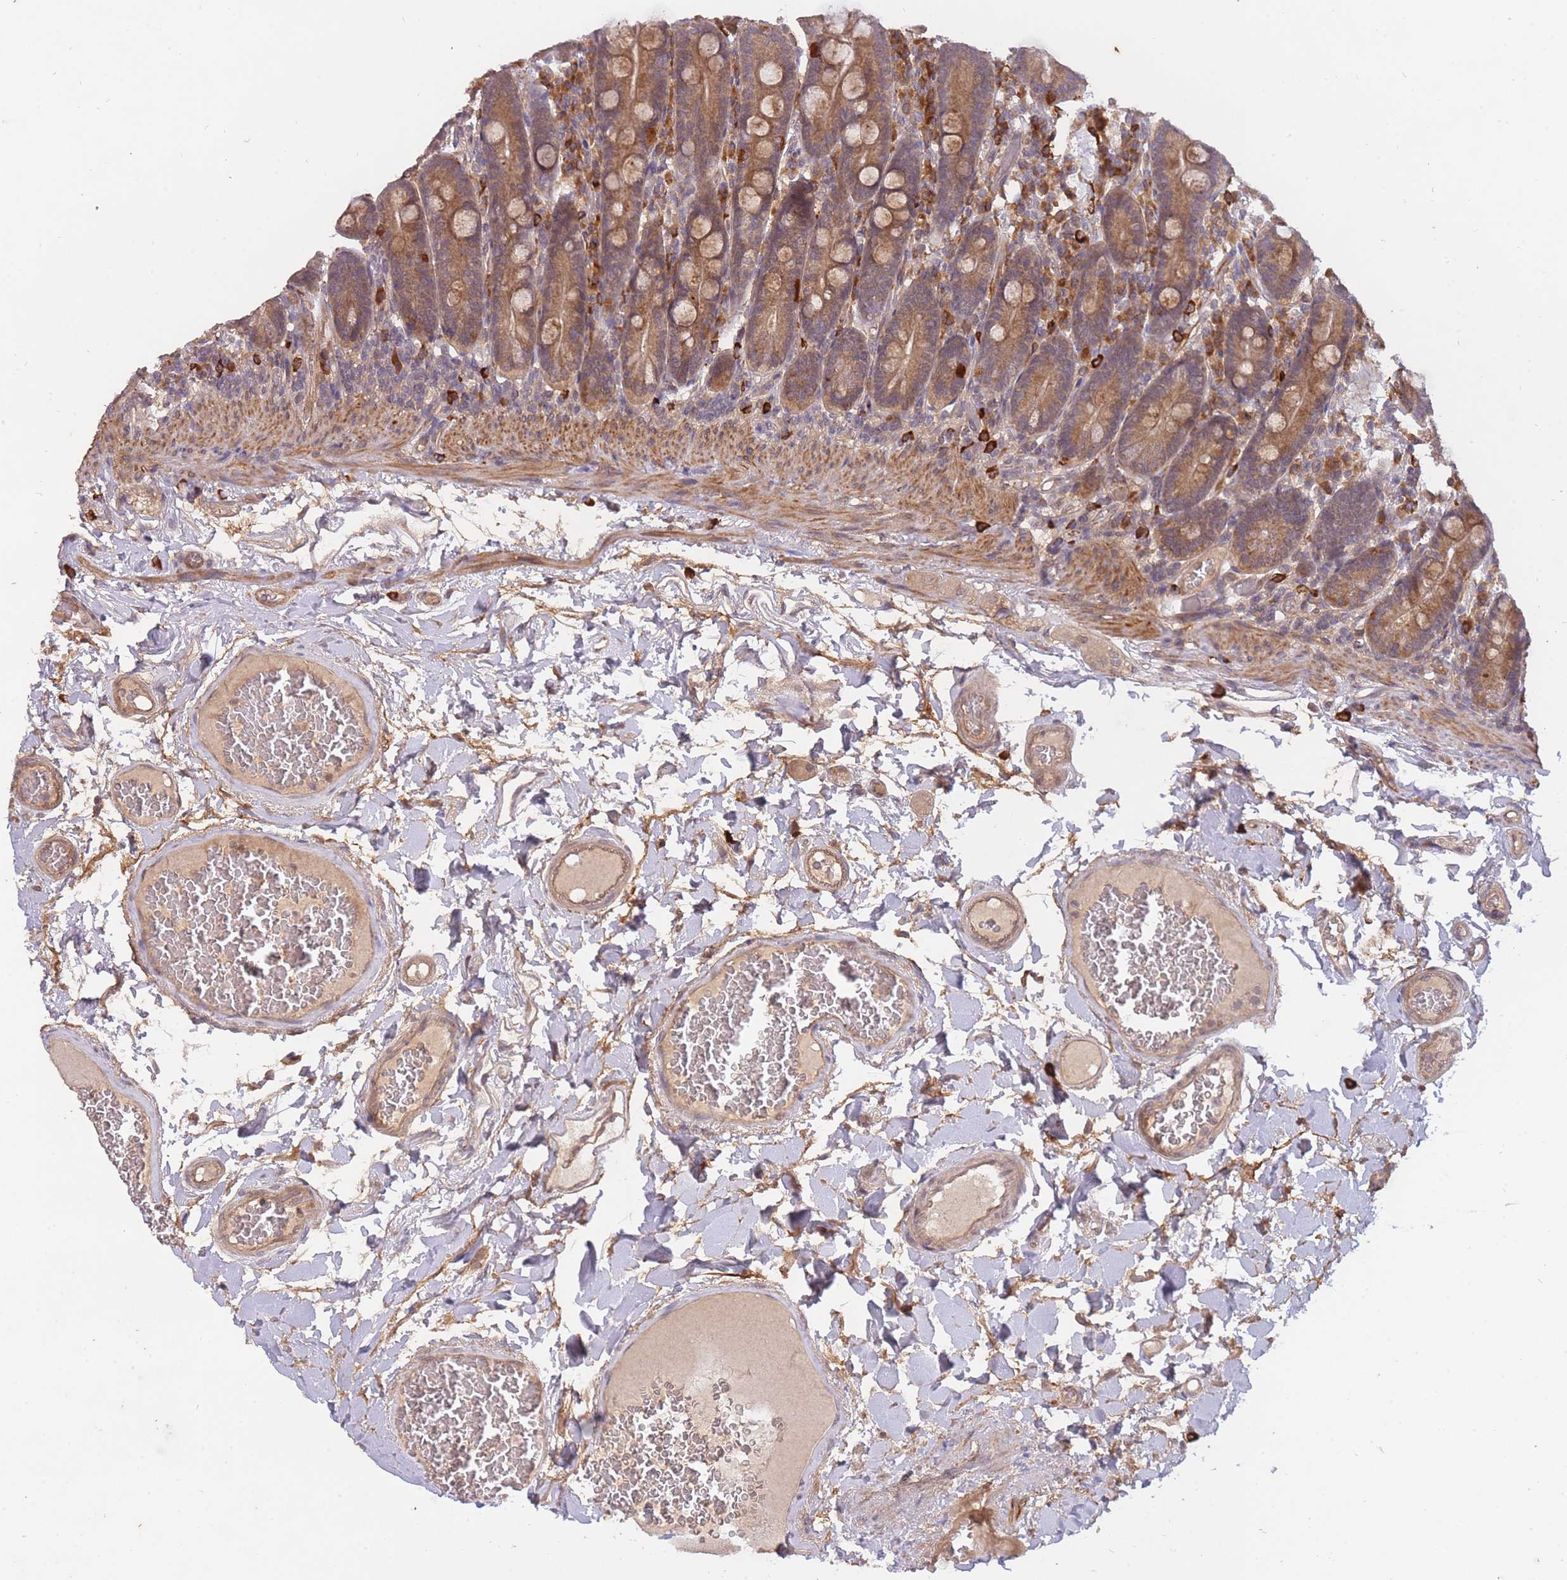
{"staining": {"intensity": "moderate", "quantity": ">75%", "location": "cytoplasmic/membranous"}, "tissue": "duodenum", "cell_type": "Glandular cells", "image_type": "normal", "snomed": [{"axis": "morphology", "description": "Normal tissue, NOS"}, {"axis": "topography", "description": "Duodenum"}], "caption": "Glandular cells show medium levels of moderate cytoplasmic/membranous expression in approximately >75% of cells in normal human duodenum. (DAB (3,3'-diaminobenzidine) IHC with brightfield microscopy, high magnification).", "gene": "SMC6", "patient": {"sex": "female", "age": 62}}